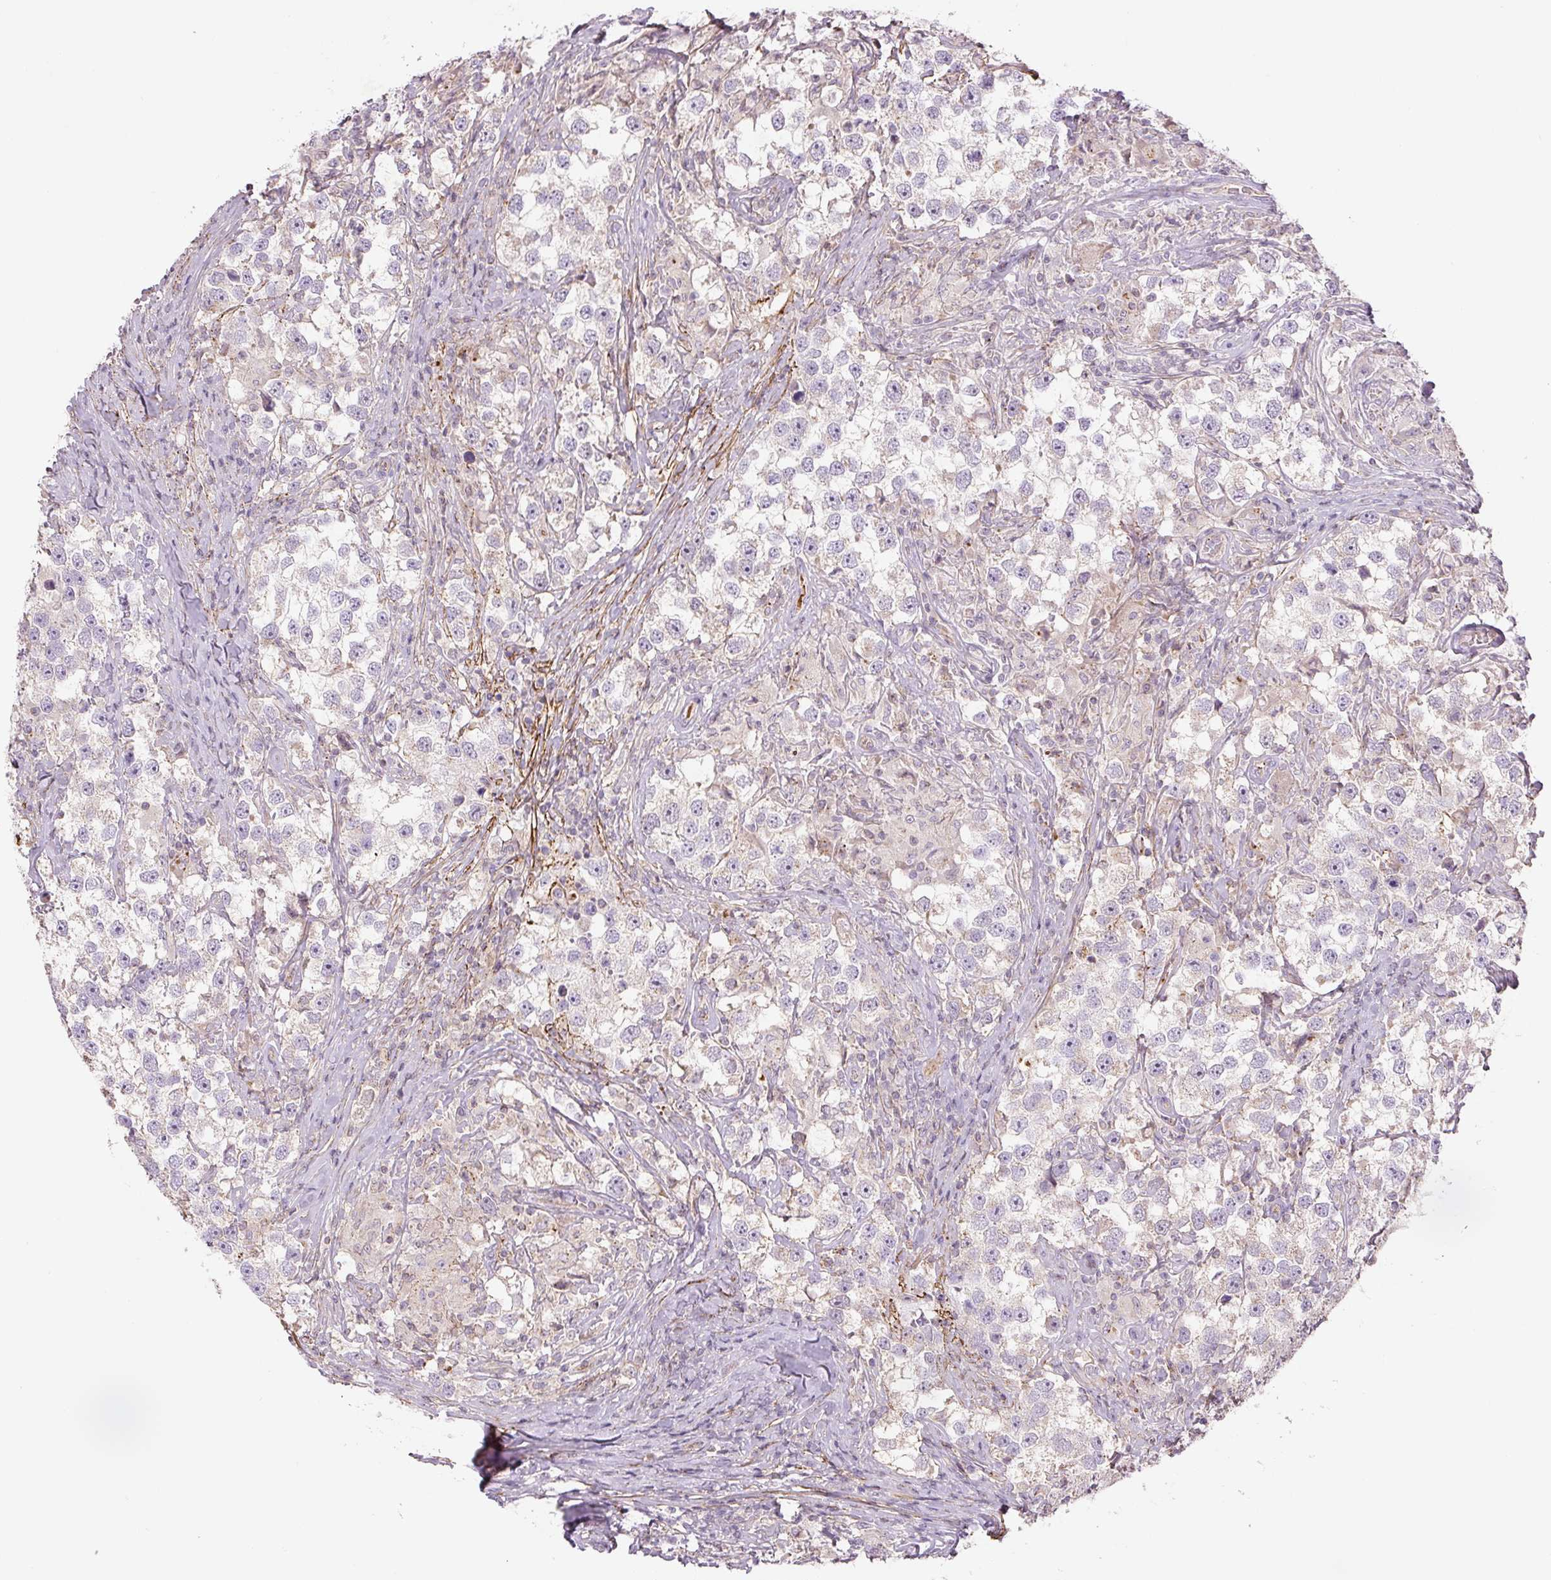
{"staining": {"intensity": "weak", "quantity": "<25%", "location": "cytoplasmic/membranous"}, "tissue": "testis cancer", "cell_type": "Tumor cells", "image_type": "cancer", "snomed": [{"axis": "morphology", "description": "Seminoma, NOS"}, {"axis": "topography", "description": "Testis"}], "caption": "High power microscopy image of an immunohistochemistry image of seminoma (testis), revealing no significant expression in tumor cells. (IHC, brightfield microscopy, high magnification).", "gene": "CCNI2", "patient": {"sex": "male", "age": 46}}